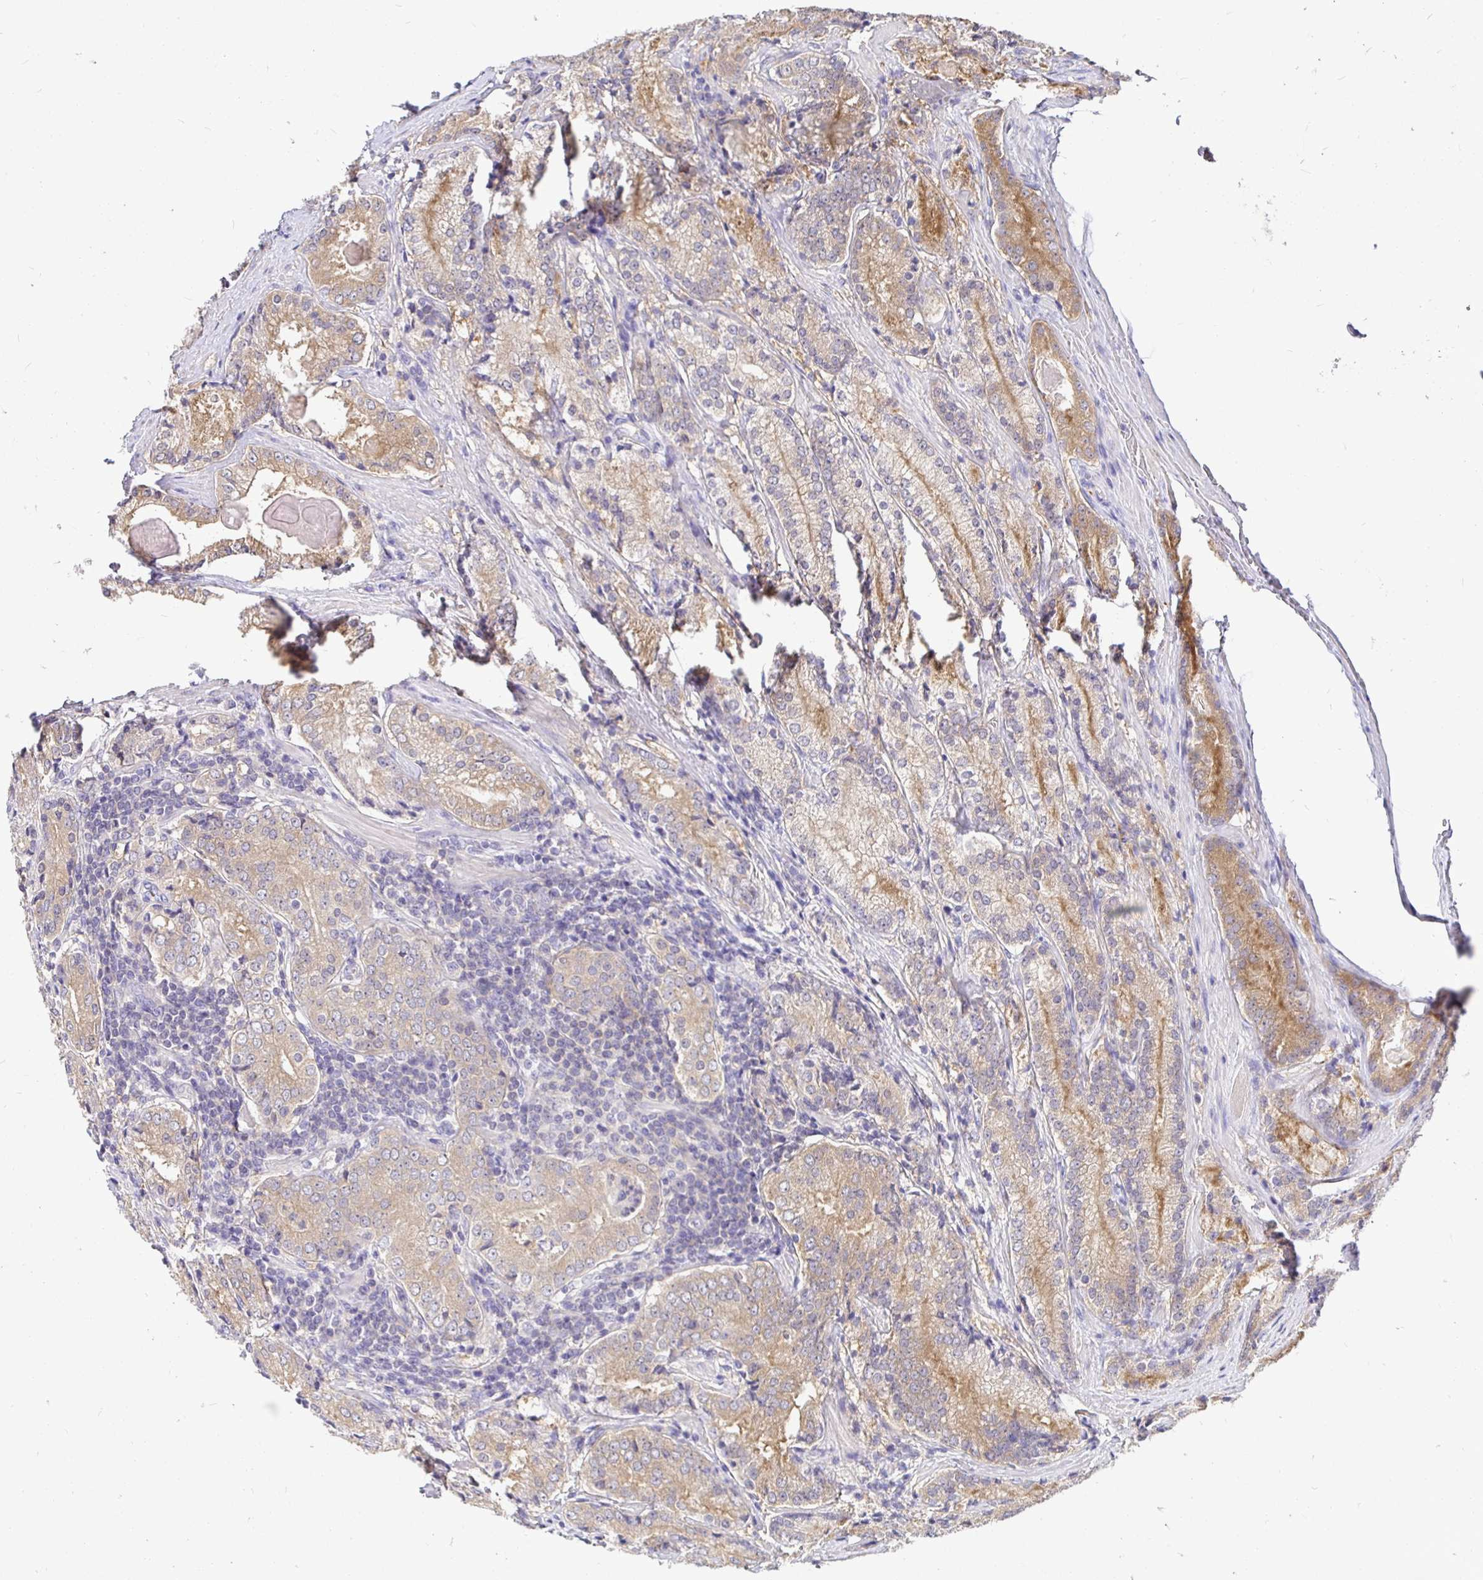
{"staining": {"intensity": "weak", "quantity": "25%-75%", "location": "cytoplasmic/membranous"}, "tissue": "prostate cancer", "cell_type": "Tumor cells", "image_type": "cancer", "snomed": [{"axis": "morphology", "description": "Adenocarcinoma, NOS"}, {"axis": "morphology", "description": "Adenocarcinoma, Low grade"}, {"axis": "topography", "description": "Prostate"}], "caption": "Weak cytoplasmic/membranous expression is identified in approximately 25%-75% of tumor cells in prostate adenocarcinoma (low-grade). (DAB = brown stain, brightfield microscopy at high magnification).", "gene": "KIF21A", "patient": {"sex": "male", "age": 68}}